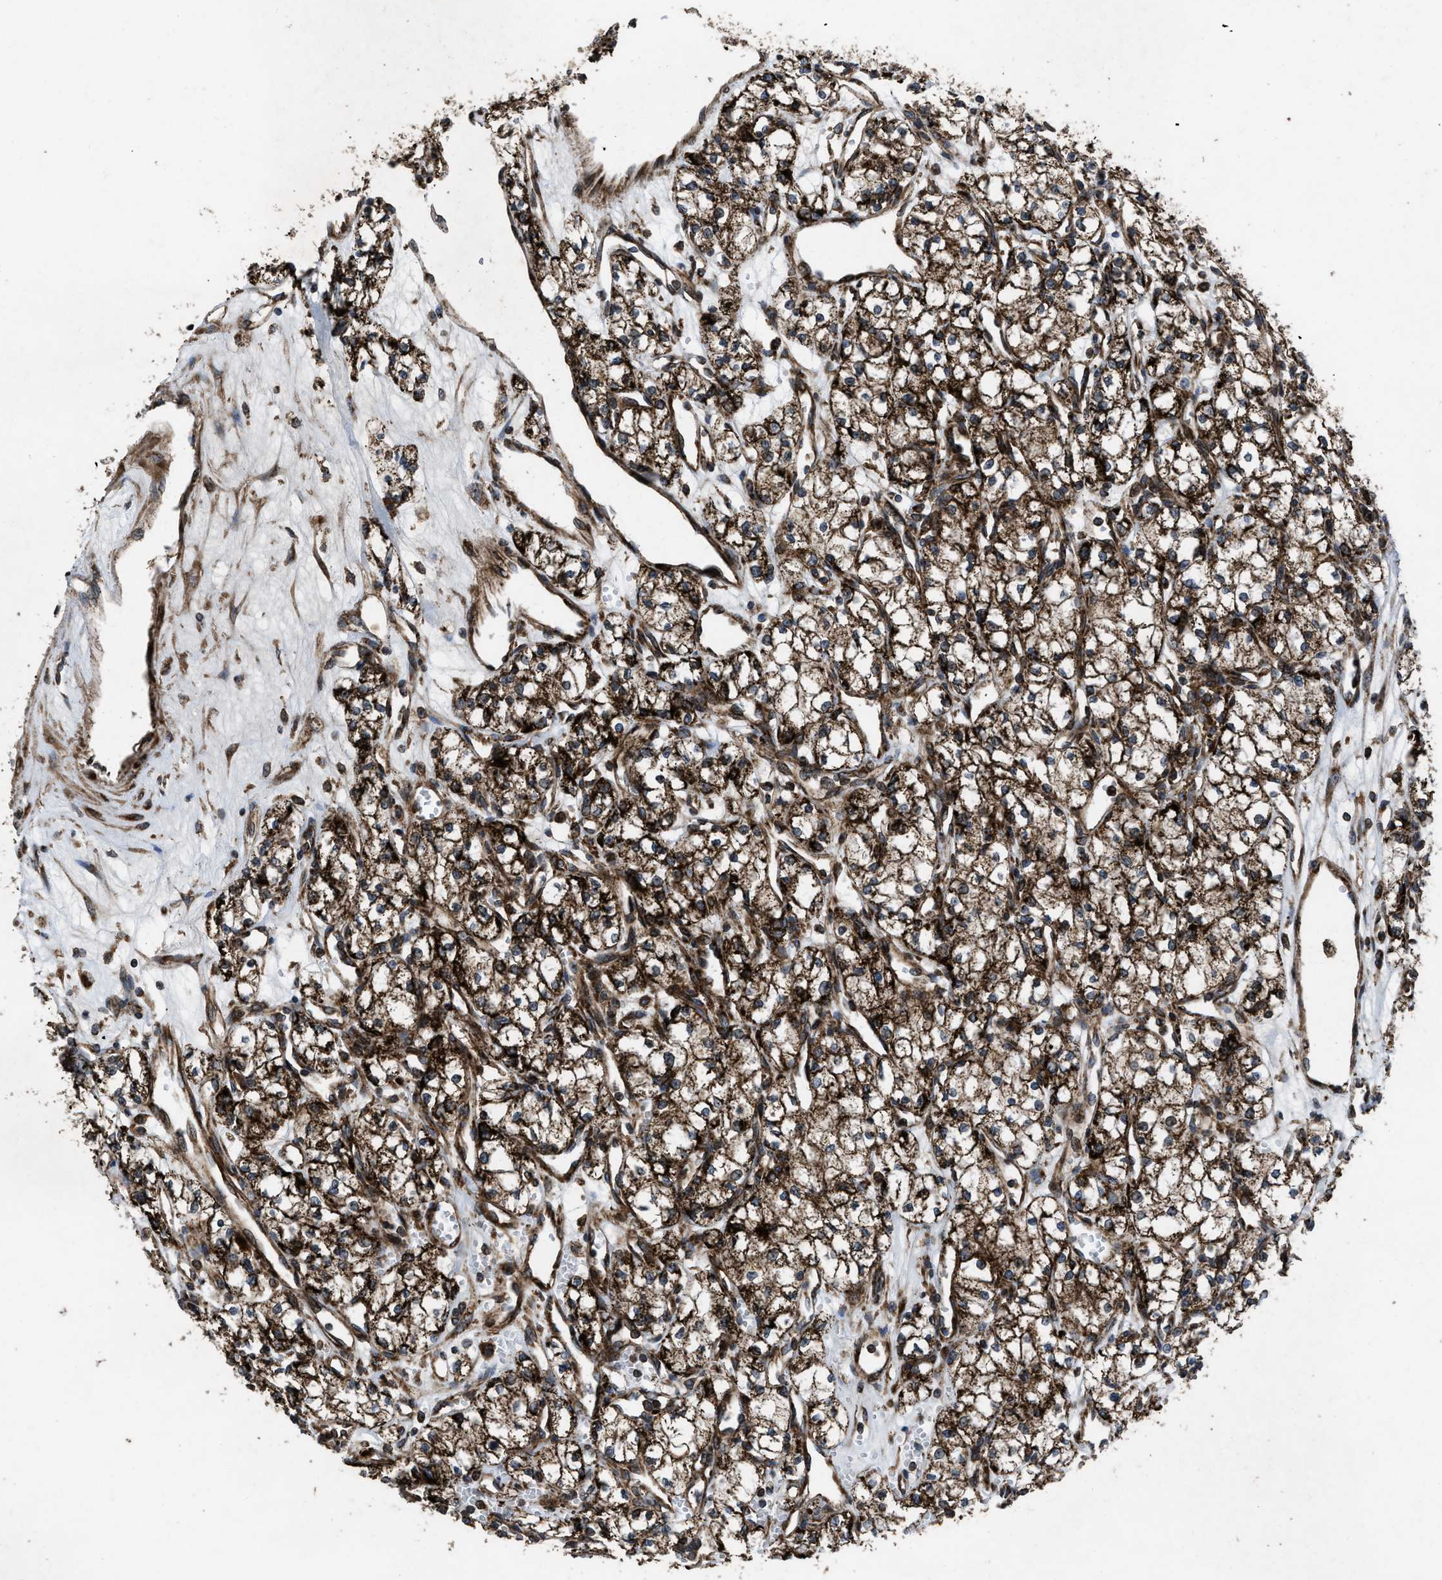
{"staining": {"intensity": "strong", "quantity": ">75%", "location": "cytoplasmic/membranous"}, "tissue": "renal cancer", "cell_type": "Tumor cells", "image_type": "cancer", "snomed": [{"axis": "morphology", "description": "Adenocarcinoma, NOS"}, {"axis": "topography", "description": "Kidney"}], "caption": "Renal cancer tissue exhibits strong cytoplasmic/membranous staining in approximately >75% of tumor cells, visualized by immunohistochemistry.", "gene": "PER3", "patient": {"sex": "male", "age": 59}}